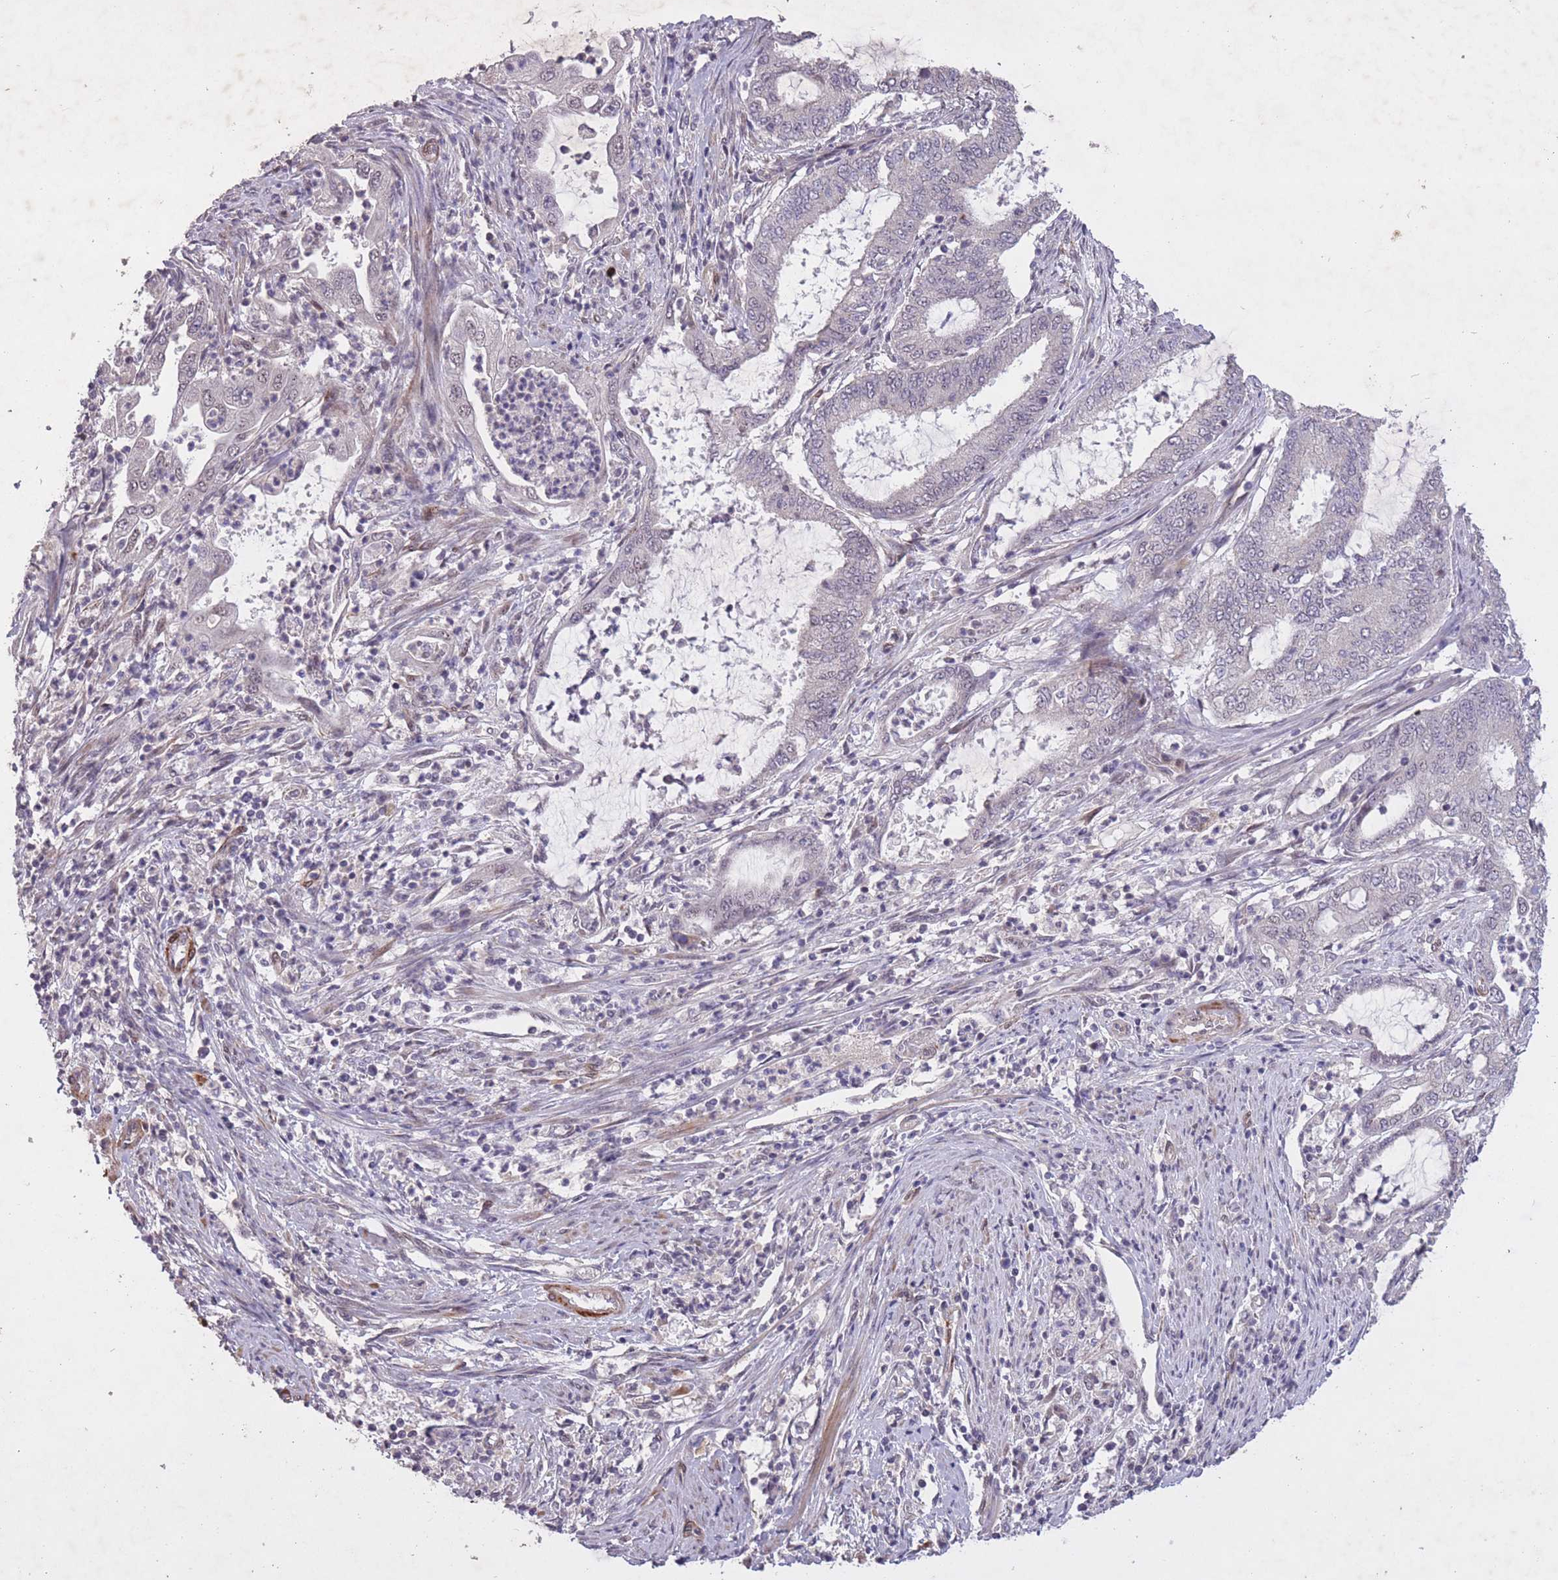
{"staining": {"intensity": "weak", "quantity": "<25%", "location": "nuclear"}, "tissue": "endometrial cancer", "cell_type": "Tumor cells", "image_type": "cancer", "snomed": [{"axis": "morphology", "description": "Adenocarcinoma, NOS"}, {"axis": "topography", "description": "Endometrium"}], "caption": "Immunohistochemistry of human endometrial cancer demonstrates no positivity in tumor cells.", "gene": "CBX6", "patient": {"sex": "female", "age": 51}}